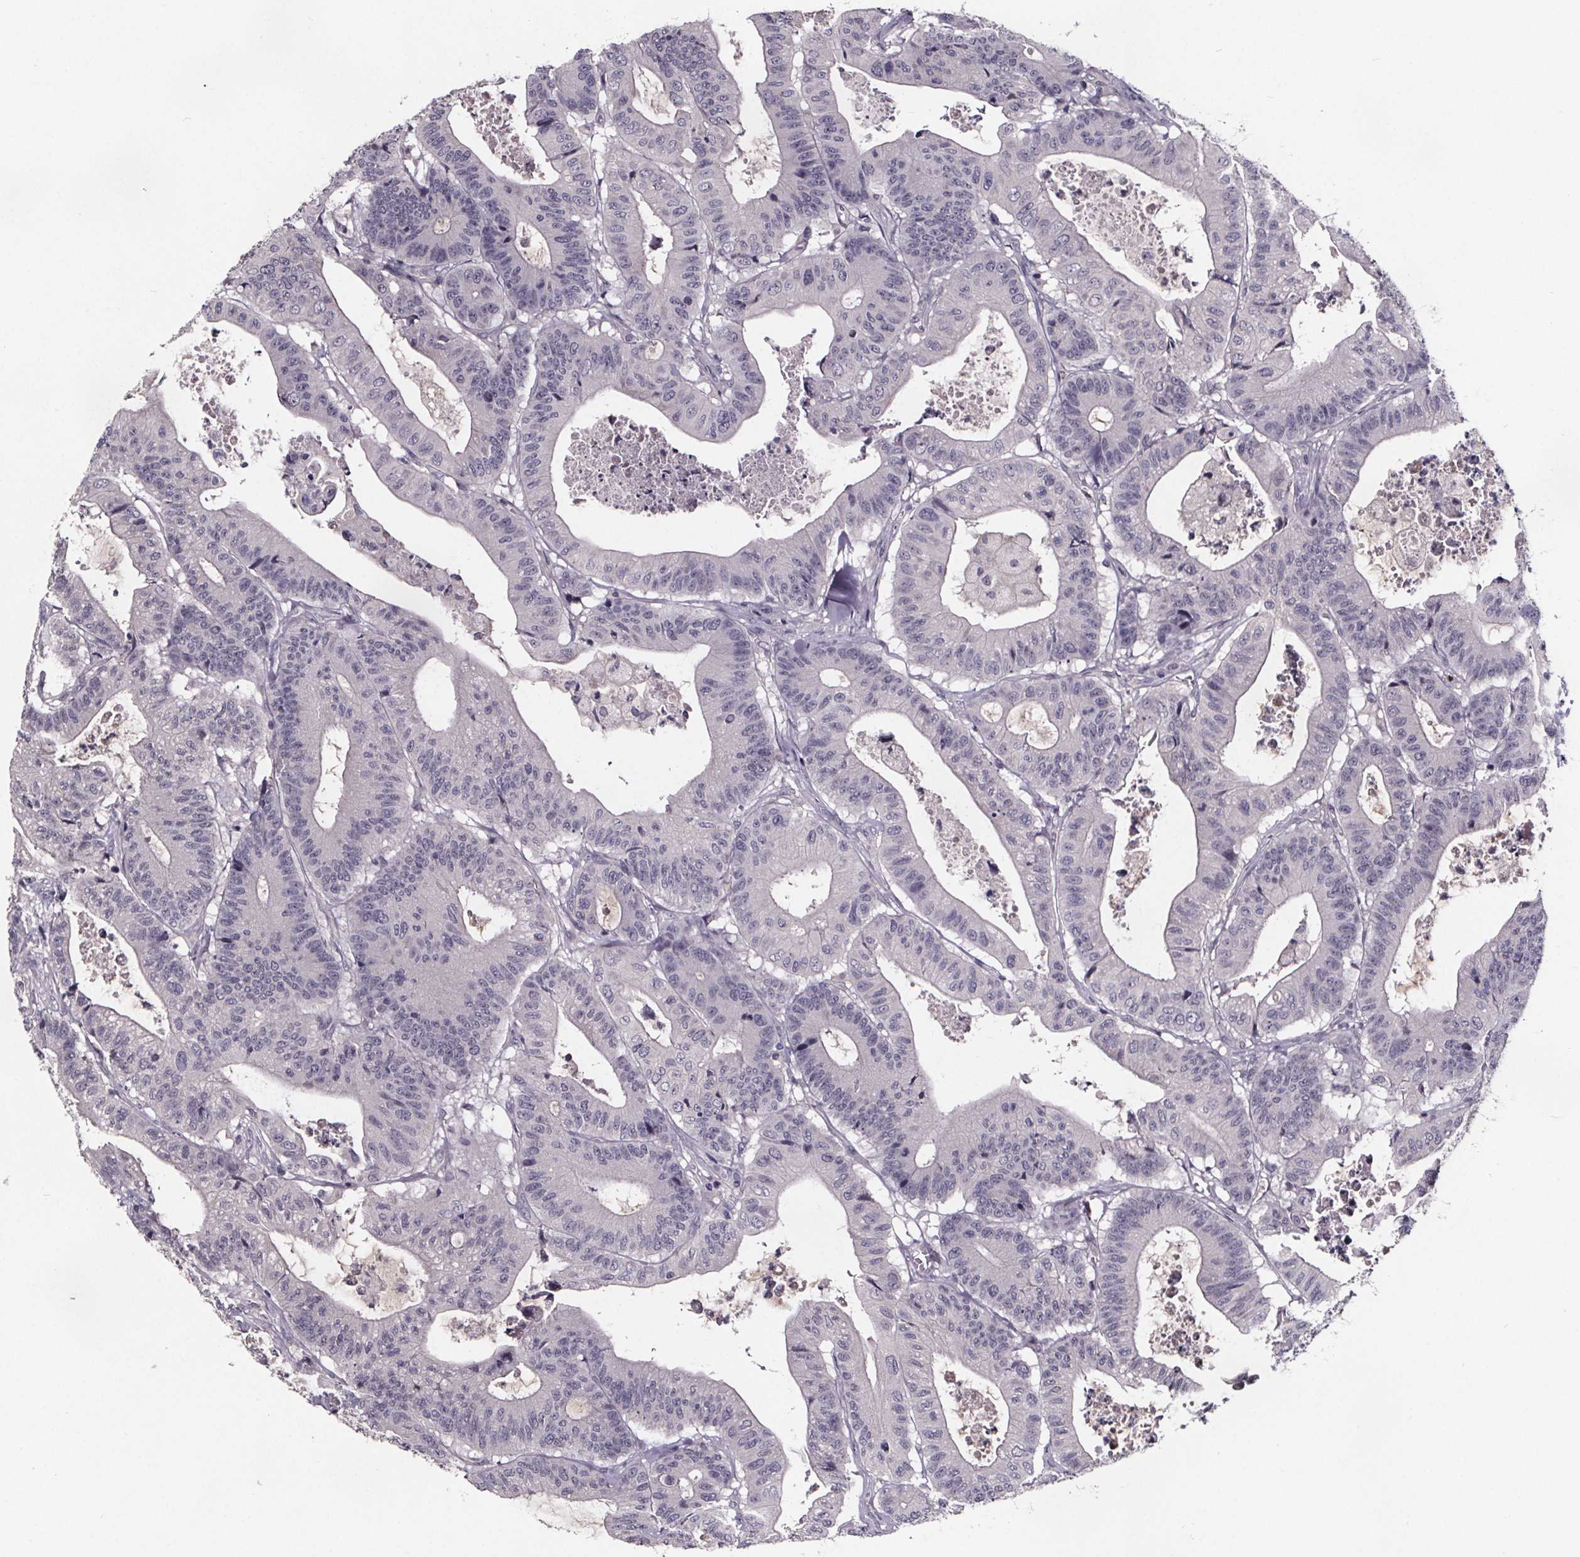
{"staining": {"intensity": "negative", "quantity": "none", "location": "none"}, "tissue": "colorectal cancer", "cell_type": "Tumor cells", "image_type": "cancer", "snomed": [{"axis": "morphology", "description": "Adenocarcinoma, NOS"}, {"axis": "topography", "description": "Colon"}], "caption": "Human colorectal cancer (adenocarcinoma) stained for a protein using IHC displays no expression in tumor cells.", "gene": "NPHP4", "patient": {"sex": "female", "age": 84}}